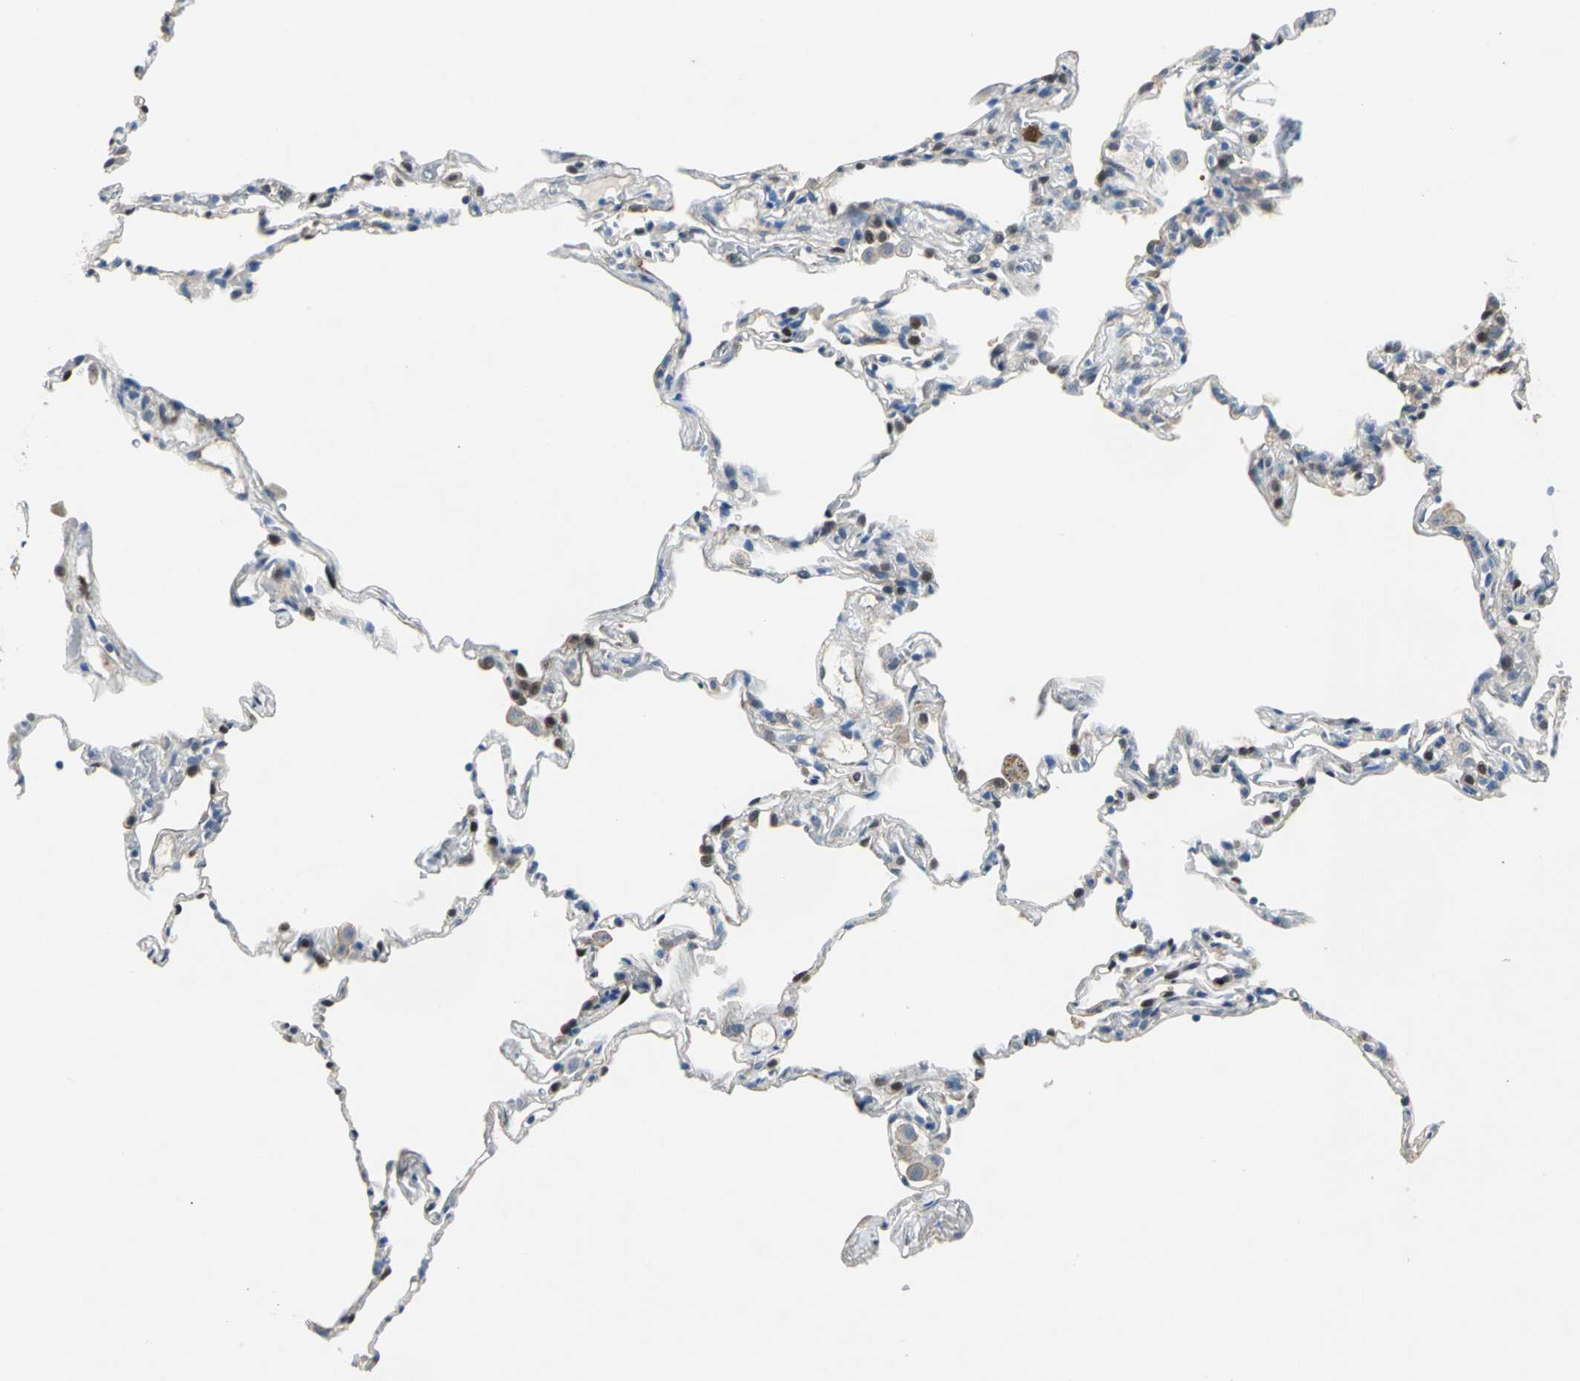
{"staining": {"intensity": "strong", "quantity": "<25%", "location": "nuclear"}, "tissue": "lung", "cell_type": "Alveolar cells", "image_type": "normal", "snomed": [{"axis": "morphology", "description": "Normal tissue, NOS"}, {"axis": "topography", "description": "Lung"}], "caption": "A brown stain highlights strong nuclear staining of a protein in alveolar cells of normal lung. The protein of interest is shown in brown color, while the nuclei are stained blue.", "gene": "ENSG00000285130", "patient": {"sex": "male", "age": 59}}